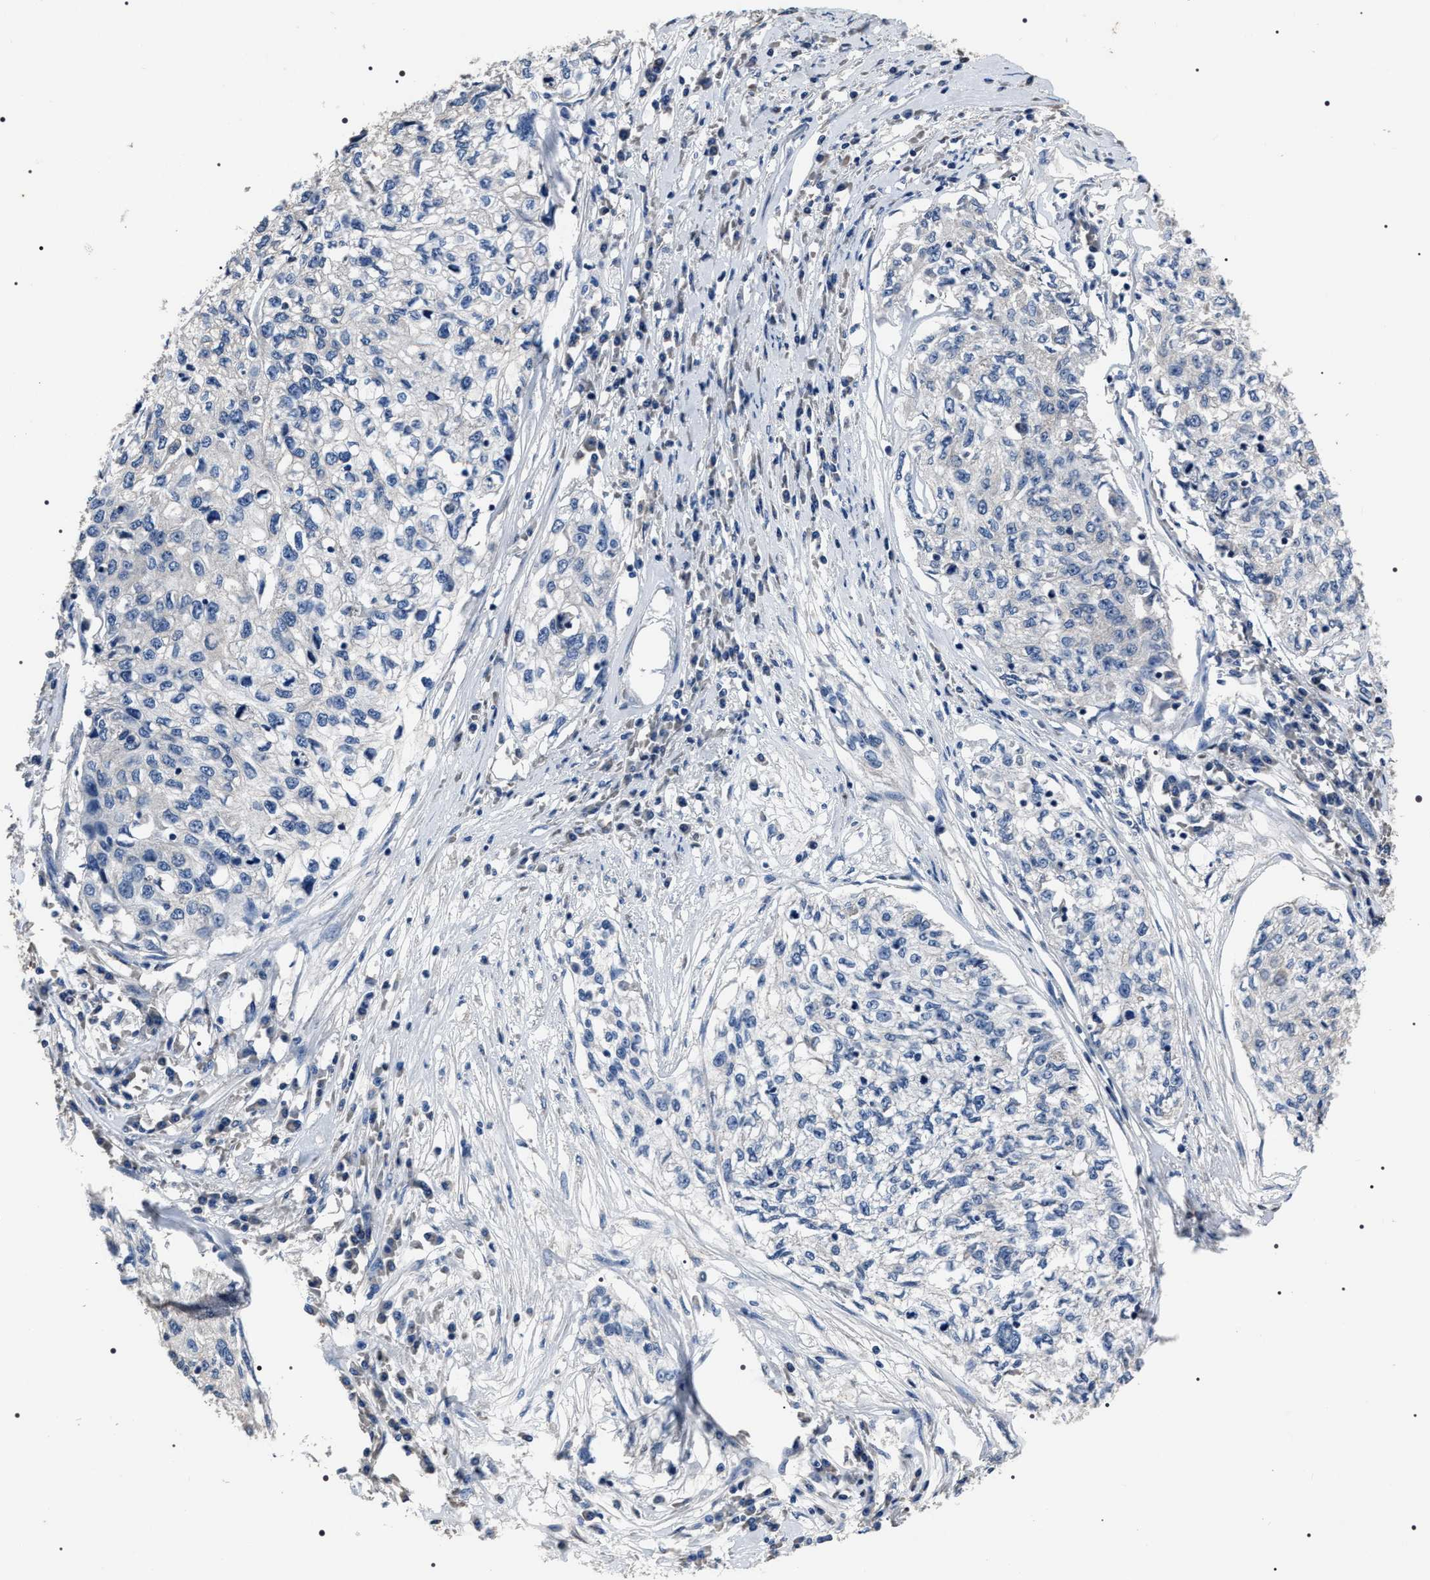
{"staining": {"intensity": "negative", "quantity": "none", "location": "none"}, "tissue": "cervical cancer", "cell_type": "Tumor cells", "image_type": "cancer", "snomed": [{"axis": "morphology", "description": "Squamous cell carcinoma, NOS"}, {"axis": "topography", "description": "Cervix"}], "caption": "Immunohistochemical staining of cervical squamous cell carcinoma displays no significant staining in tumor cells.", "gene": "TRIM54", "patient": {"sex": "female", "age": 57}}